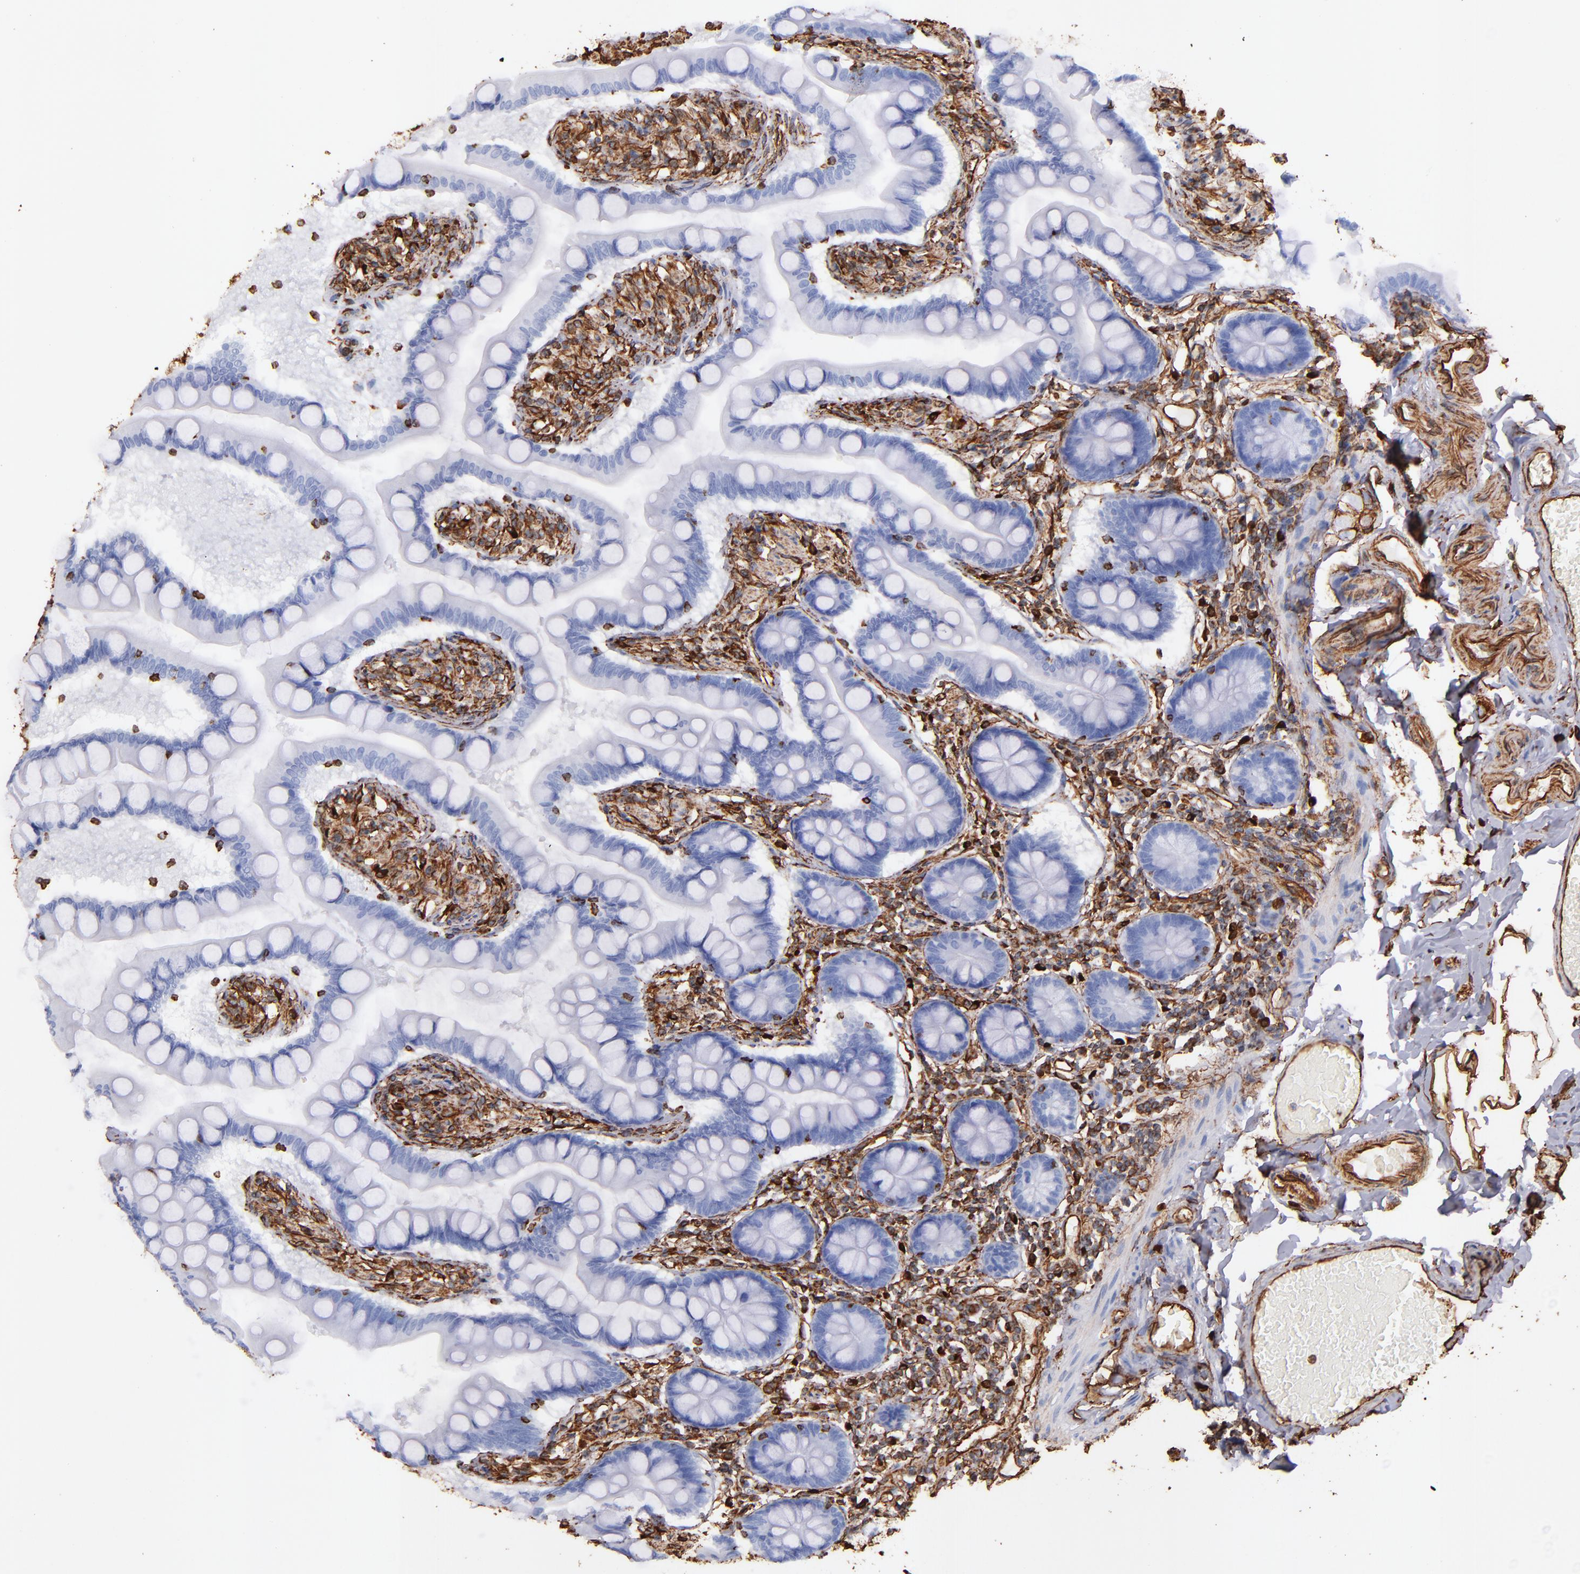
{"staining": {"intensity": "negative", "quantity": "none", "location": "none"}, "tissue": "small intestine", "cell_type": "Glandular cells", "image_type": "normal", "snomed": [{"axis": "morphology", "description": "Normal tissue, NOS"}, {"axis": "topography", "description": "Small intestine"}], "caption": "This photomicrograph is of unremarkable small intestine stained with immunohistochemistry (IHC) to label a protein in brown with the nuclei are counter-stained blue. There is no staining in glandular cells. The staining was performed using DAB (3,3'-diaminobenzidine) to visualize the protein expression in brown, while the nuclei were stained in blue with hematoxylin (Magnification: 20x).", "gene": "VIM", "patient": {"sex": "male", "age": 41}}